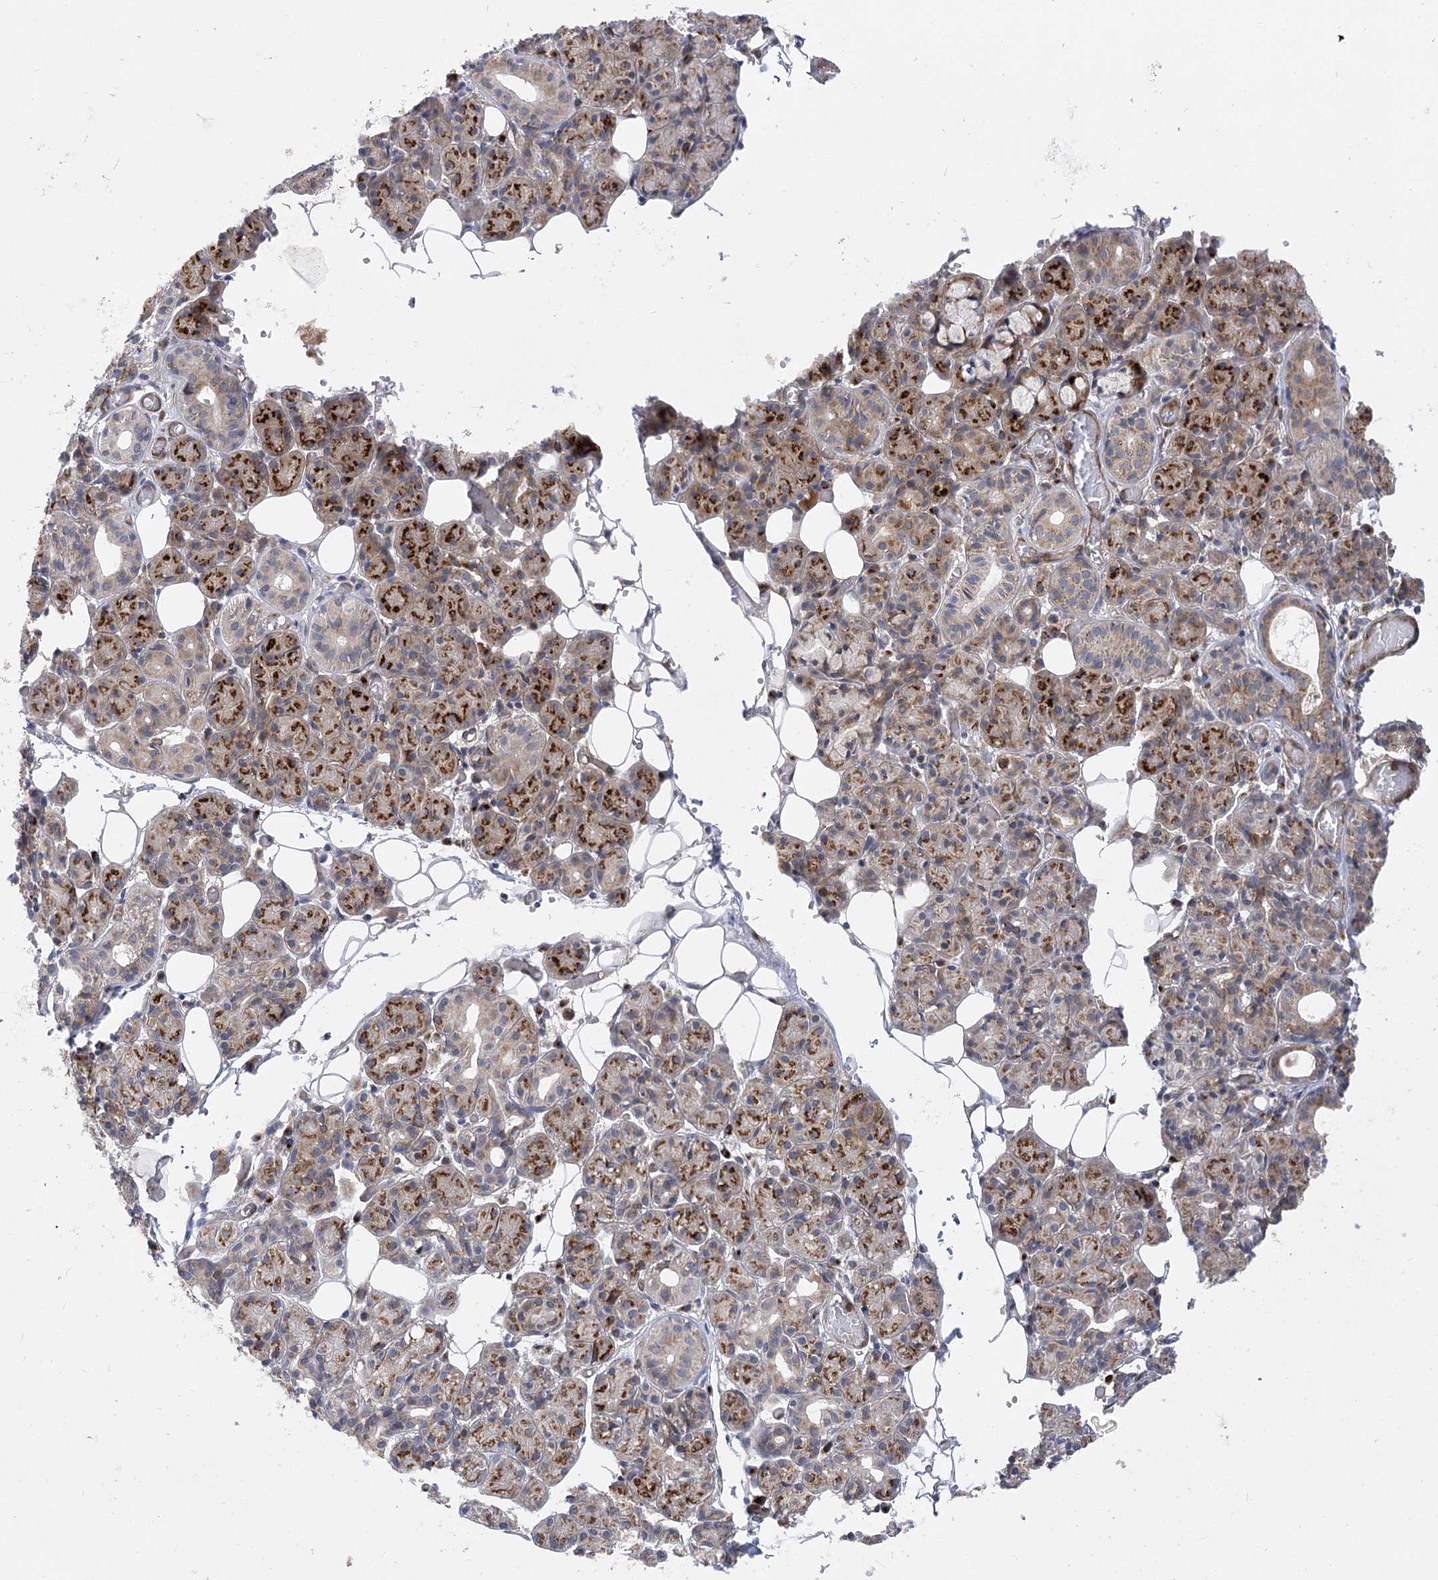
{"staining": {"intensity": "strong", "quantity": "25%-75%", "location": "cytoplasmic/membranous"}, "tissue": "salivary gland", "cell_type": "Glandular cells", "image_type": "normal", "snomed": [{"axis": "morphology", "description": "Normal tissue, NOS"}, {"axis": "topography", "description": "Salivary gland"}], "caption": "Protein staining displays strong cytoplasmic/membranous staining in approximately 25%-75% of glandular cells in unremarkable salivary gland.", "gene": "ARHGAP31", "patient": {"sex": "male", "age": 63}}